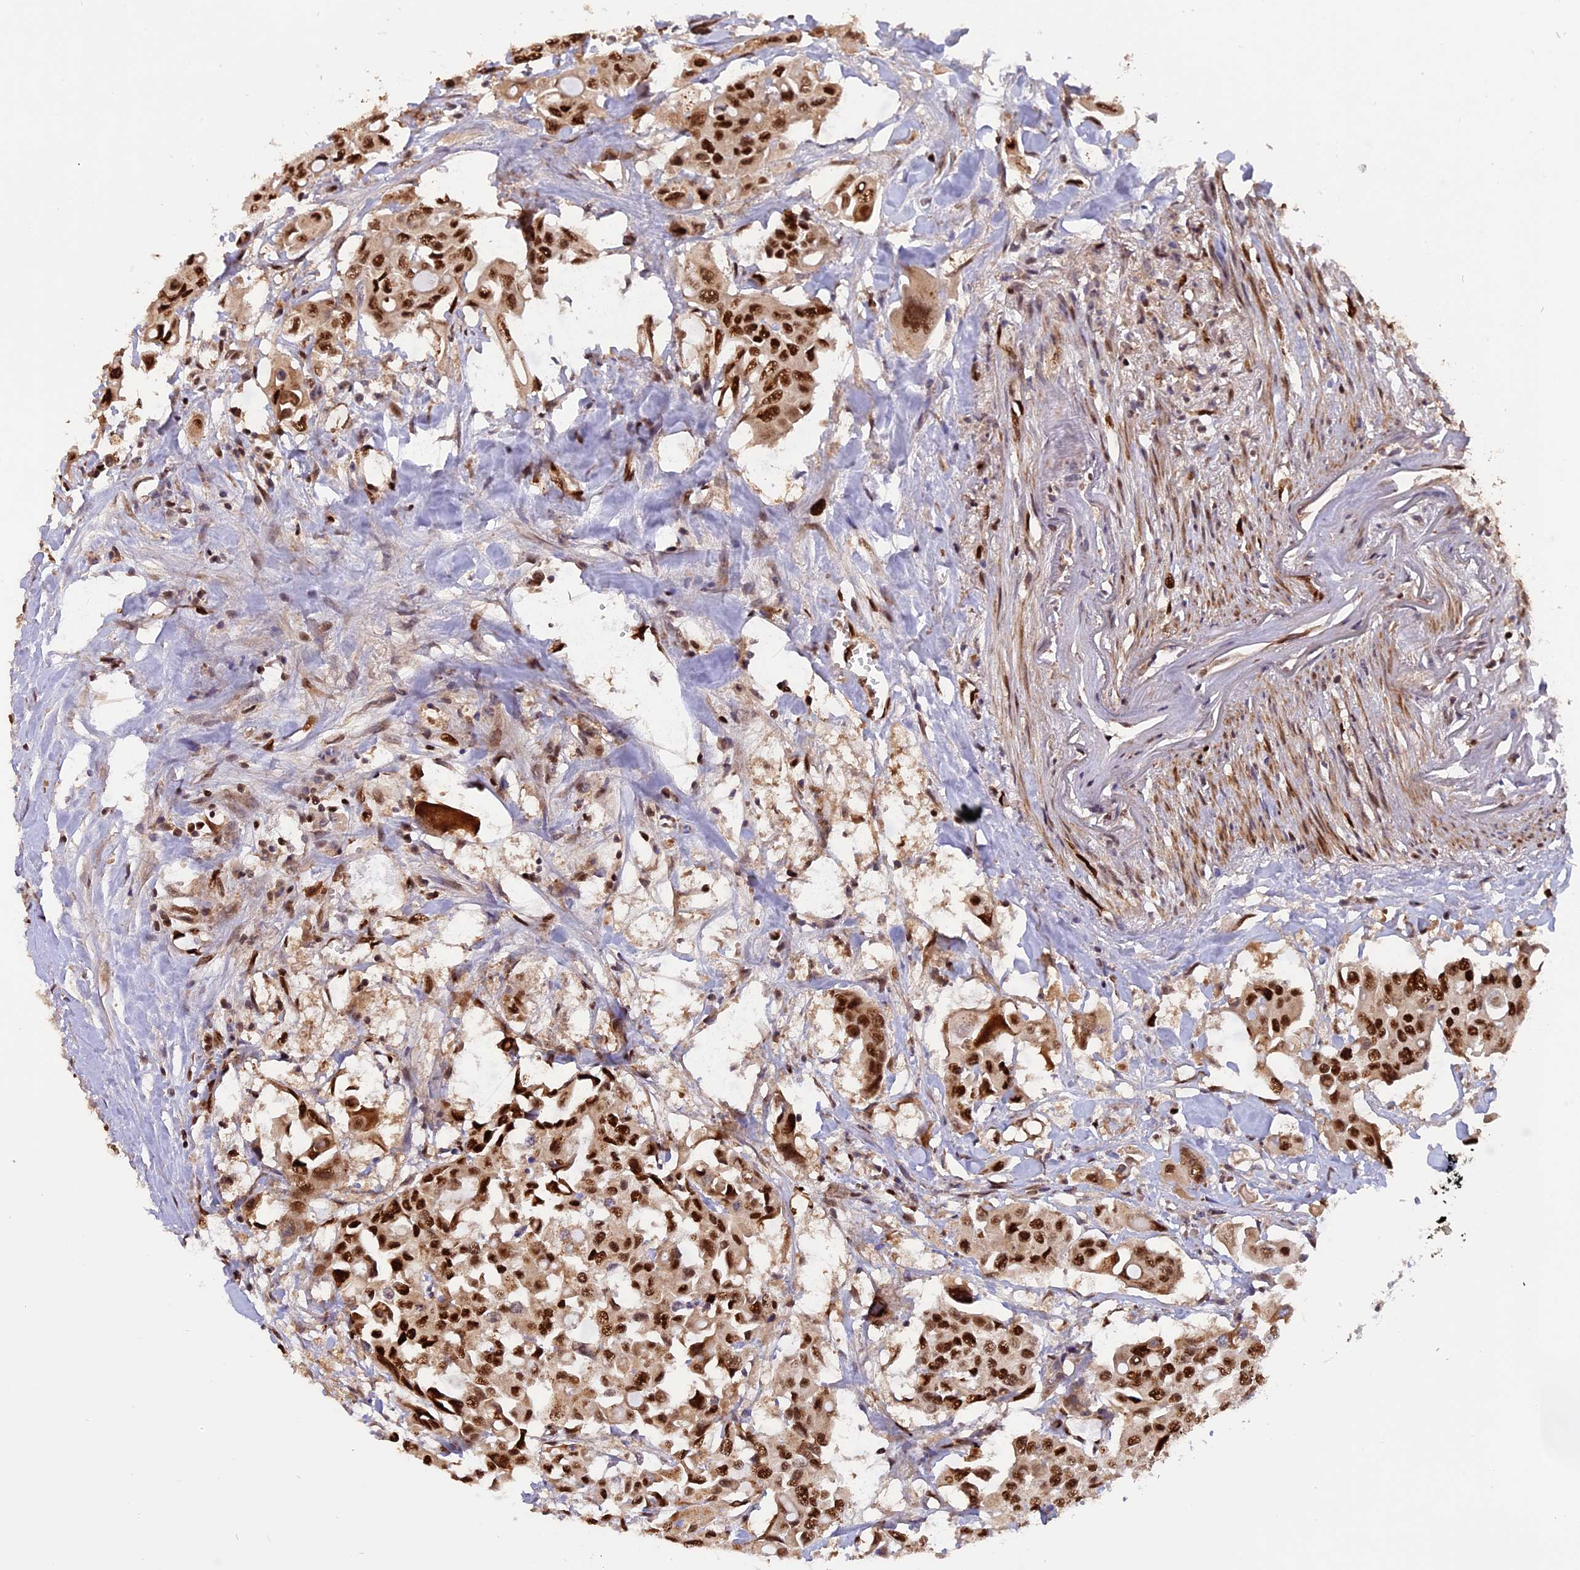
{"staining": {"intensity": "strong", "quantity": ">75%", "location": "nuclear"}, "tissue": "colorectal cancer", "cell_type": "Tumor cells", "image_type": "cancer", "snomed": [{"axis": "morphology", "description": "Adenocarcinoma, NOS"}, {"axis": "topography", "description": "Colon"}], "caption": "Human adenocarcinoma (colorectal) stained with a brown dye displays strong nuclear positive positivity in approximately >75% of tumor cells.", "gene": "MICALL1", "patient": {"sex": "male", "age": 77}}